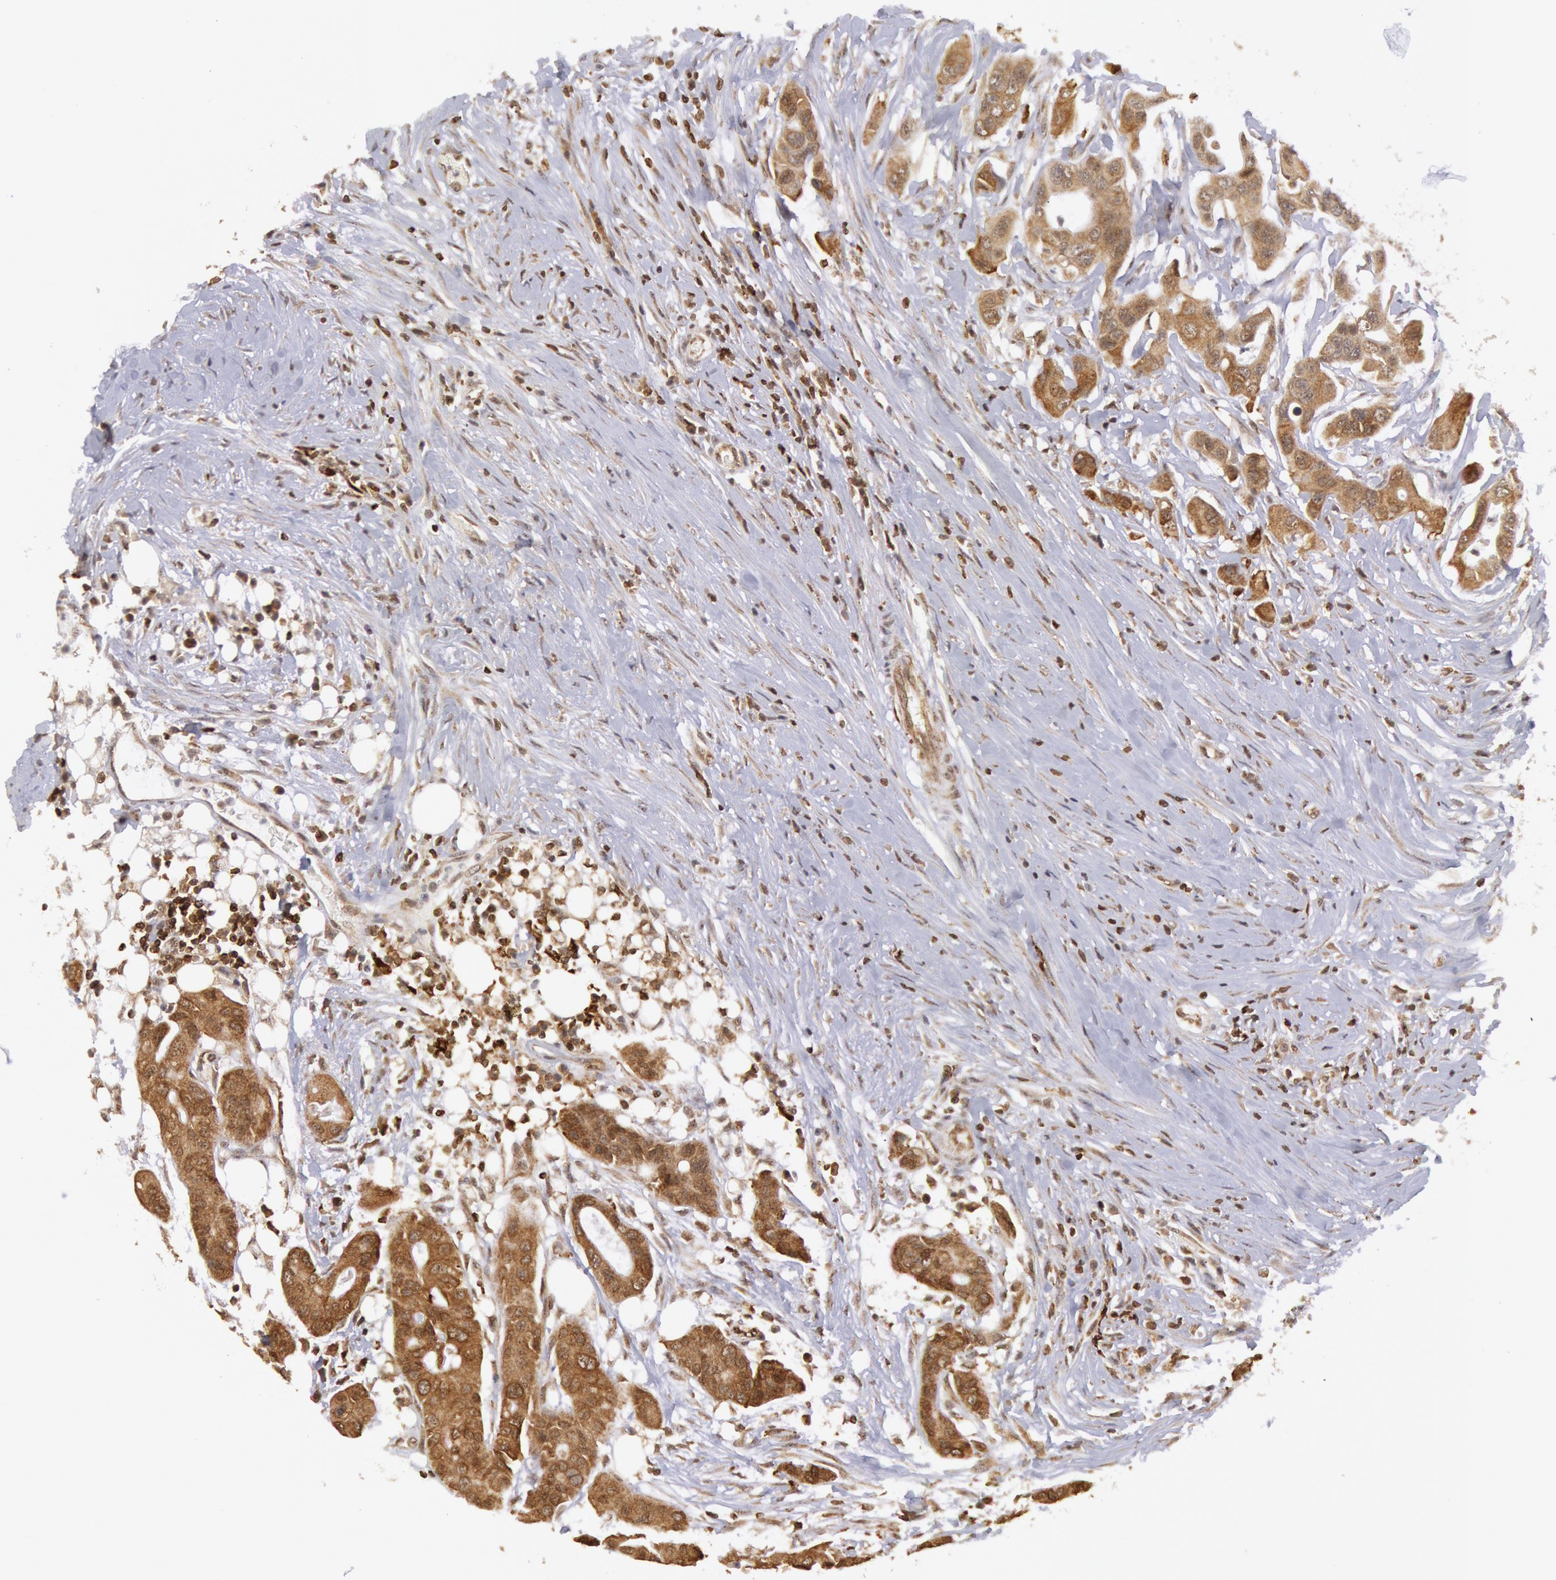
{"staining": {"intensity": "moderate", "quantity": ">75%", "location": "cytoplasmic/membranous"}, "tissue": "colorectal cancer", "cell_type": "Tumor cells", "image_type": "cancer", "snomed": [{"axis": "morphology", "description": "Adenocarcinoma, NOS"}, {"axis": "topography", "description": "Colon"}], "caption": "Colorectal adenocarcinoma stained for a protein exhibits moderate cytoplasmic/membranous positivity in tumor cells. (brown staining indicates protein expression, while blue staining denotes nuclei).", "gene": "TAP2", "patient": {"sex": "female", "age": 70}}